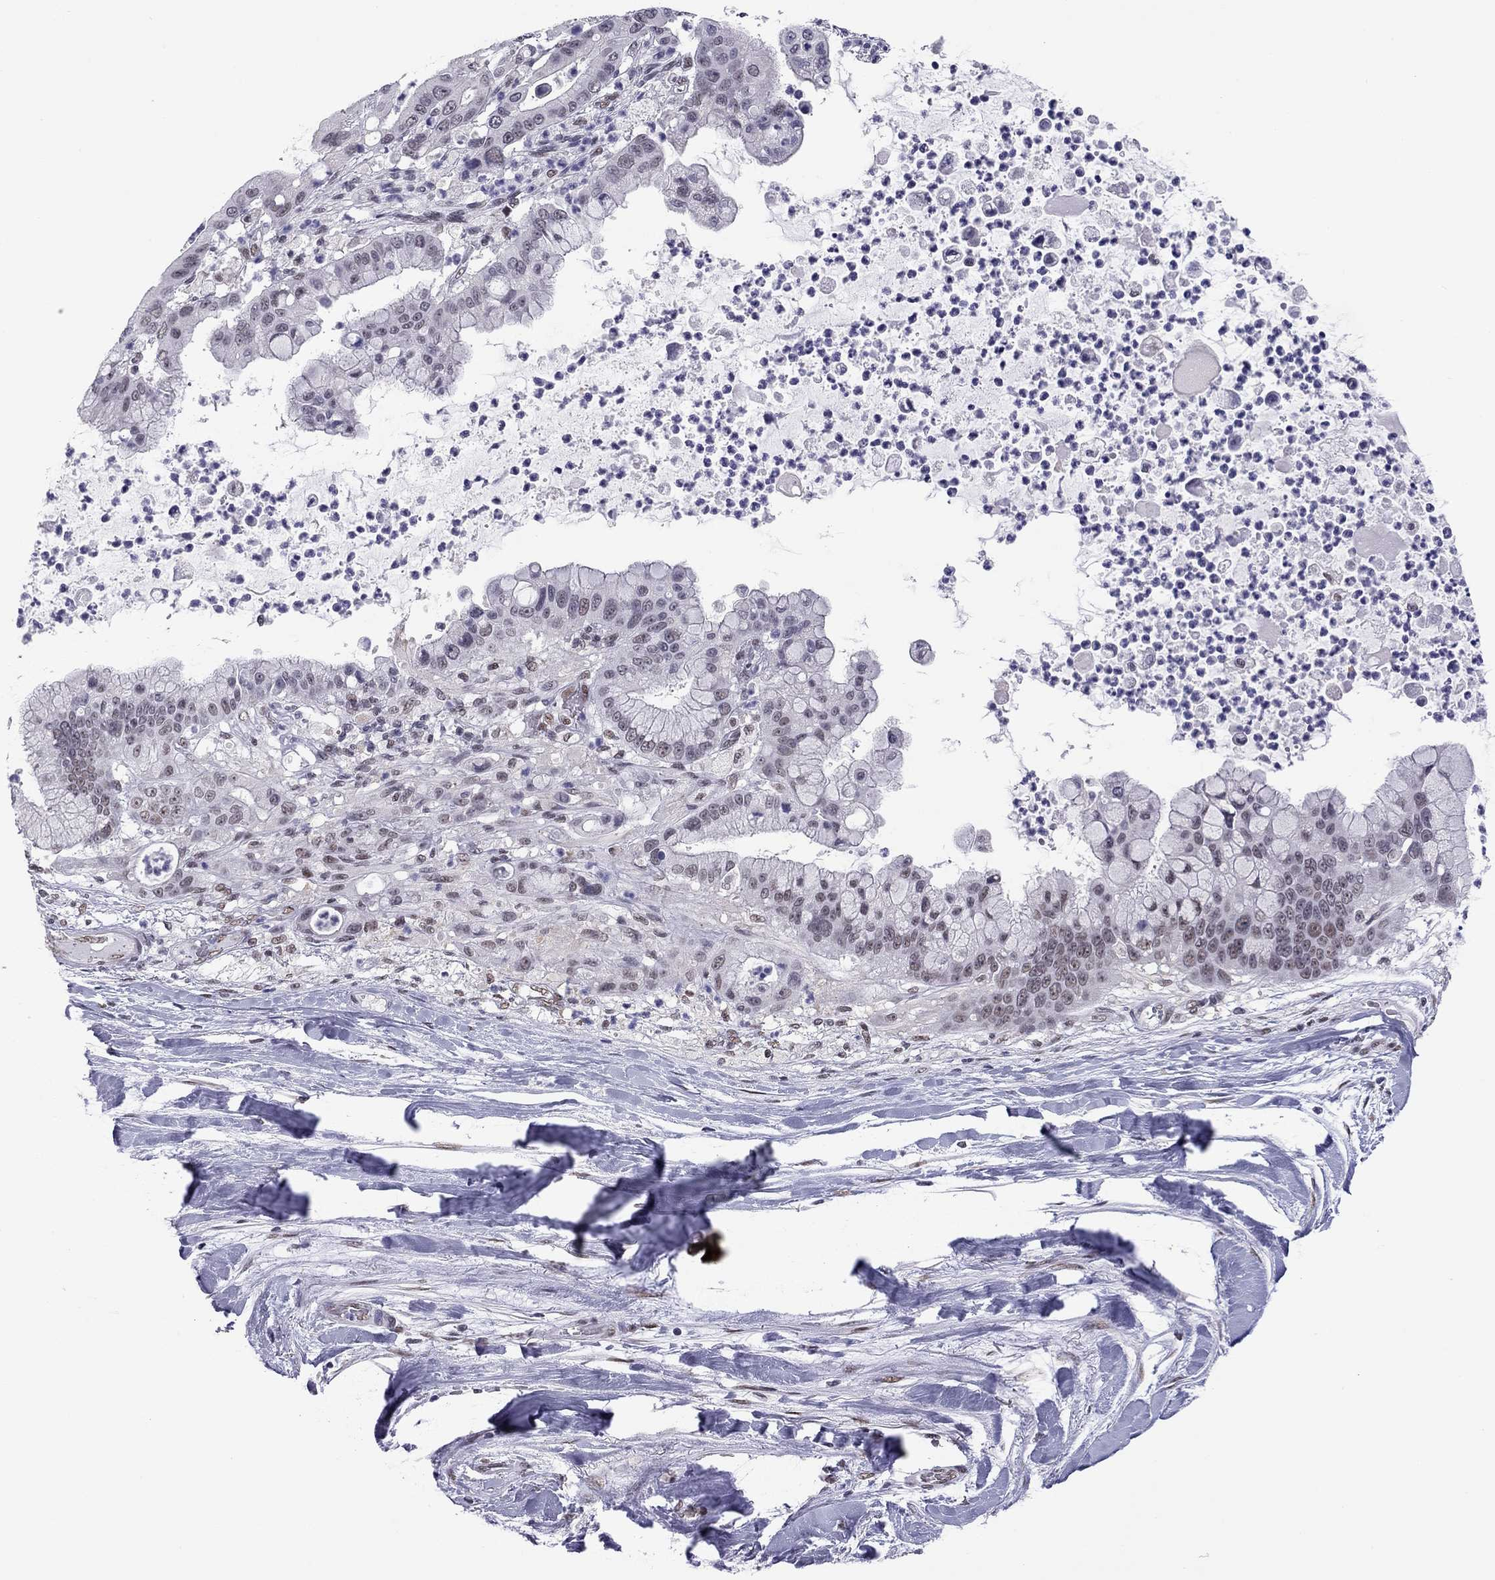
{"staining": {"intensity": "weak", "quantity": ">75%", "location": "nuclear"}, "tissue": "liver cancer", "cell_type": "Tumor cells", "image_type": "cancer", "snomed": [{"axis": "morphology", "description": "Cholangiocarcinoma"}, {"axis": "topography", "description": "Liver"}], "caption": "Protein positivity by immunohistochemistry (IHC) reveals weak nuclear expression in about >75% of tumor cells in liver cancer (cholangiocarcinoma). Using DAB (brown) and hematoxylin (blue) stains, captured at high magnification using brightfield microscopy.", "gene": "DOT1L", "patient": {"sex": "female", "age": 54}}